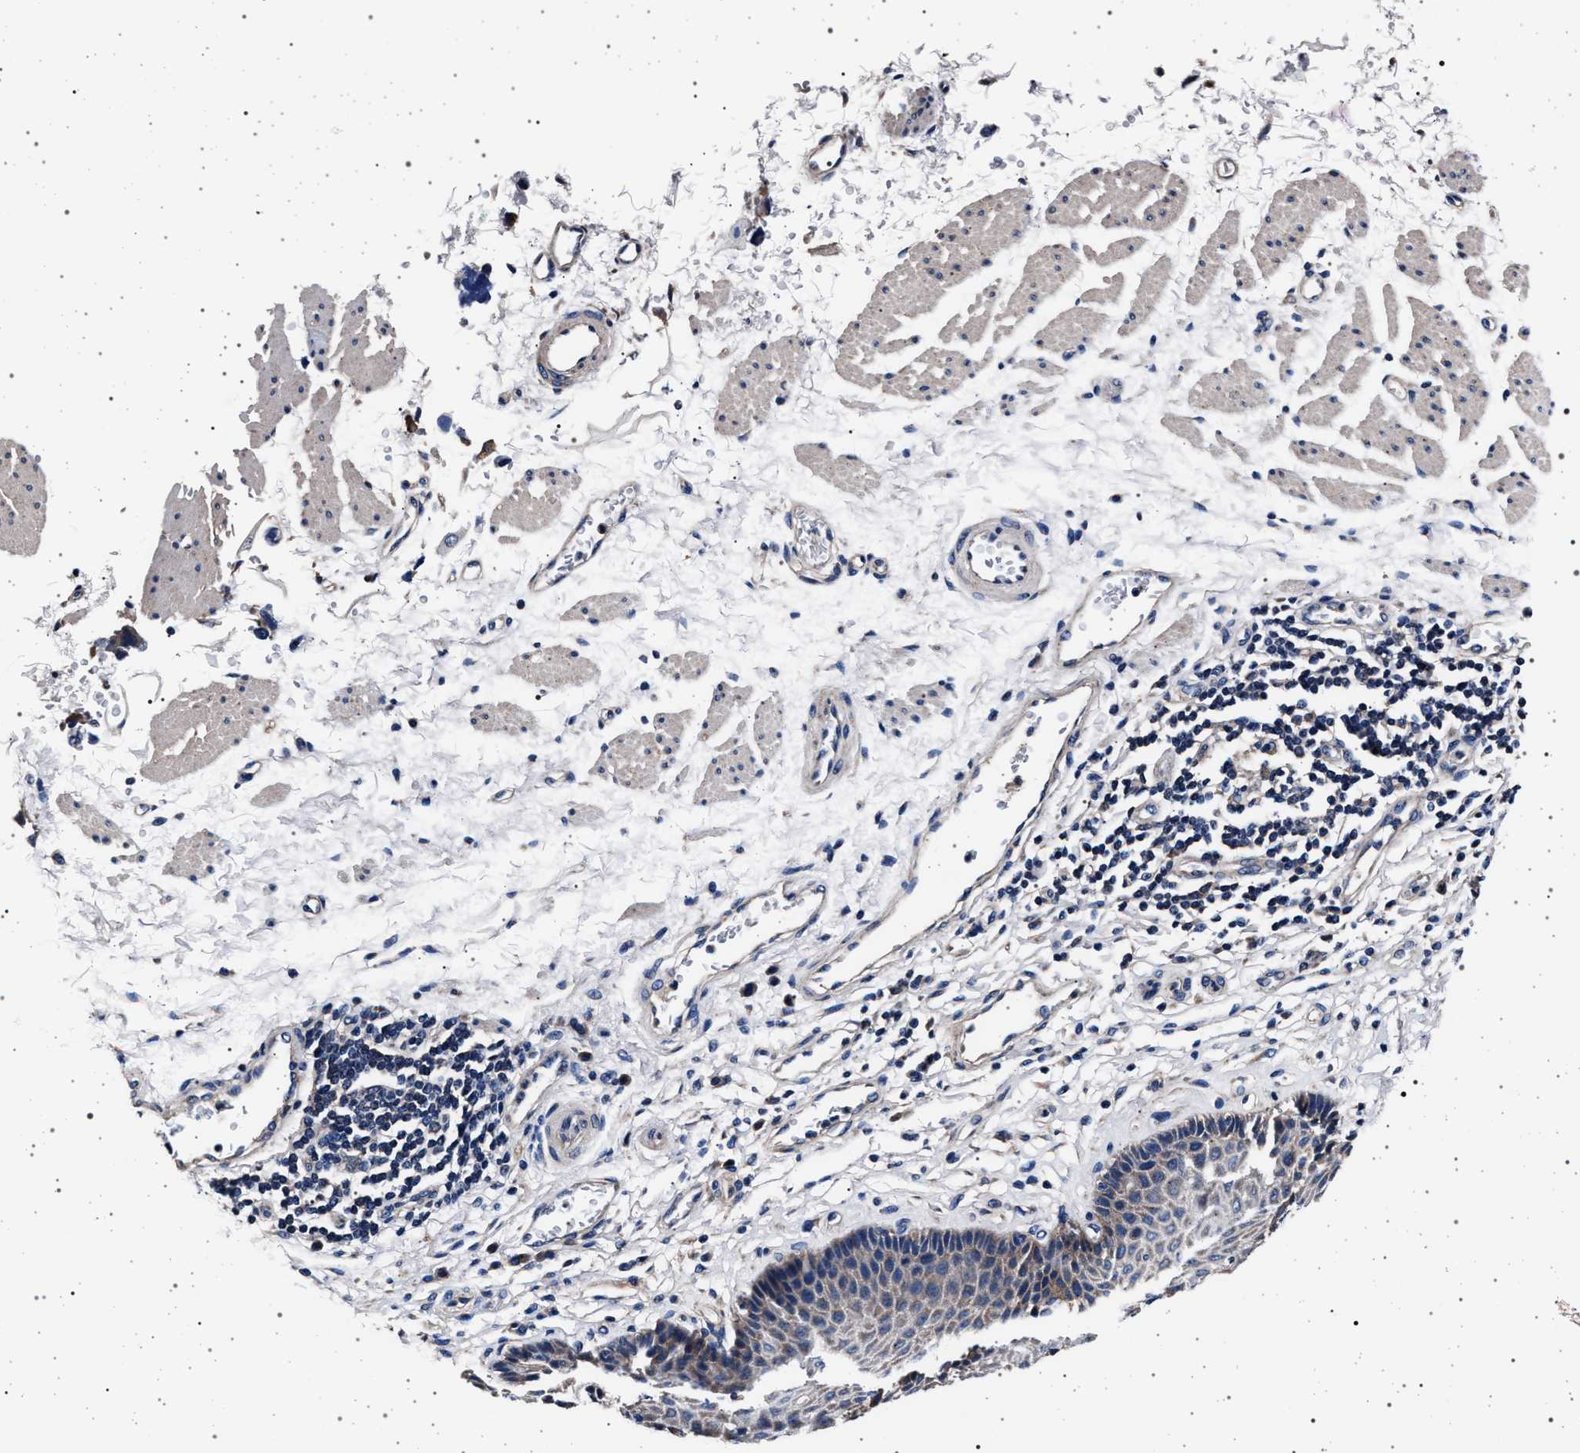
{"staining": {"intensity": "negative", "quantity": "none", "location": "none"}, "tissue": "esophagus", "cell_type": "Squamous epithelial cells", "image_type": "normal", "snomed": [{"axis": "morphology", "description": "Normal tissue, NOS"}, {"axis": "topography", "description": "Esophagus"}], "caption": "Immunohistochemical staining of normal human esophagus exhibits no significant staining in squamous epithelial cells. (Brightfield microscopy of DAB immunohistochemistry (IHC) at high magnification).", "gene": "MAP3K2", "patient": {"sex": "male", "age": 54}}